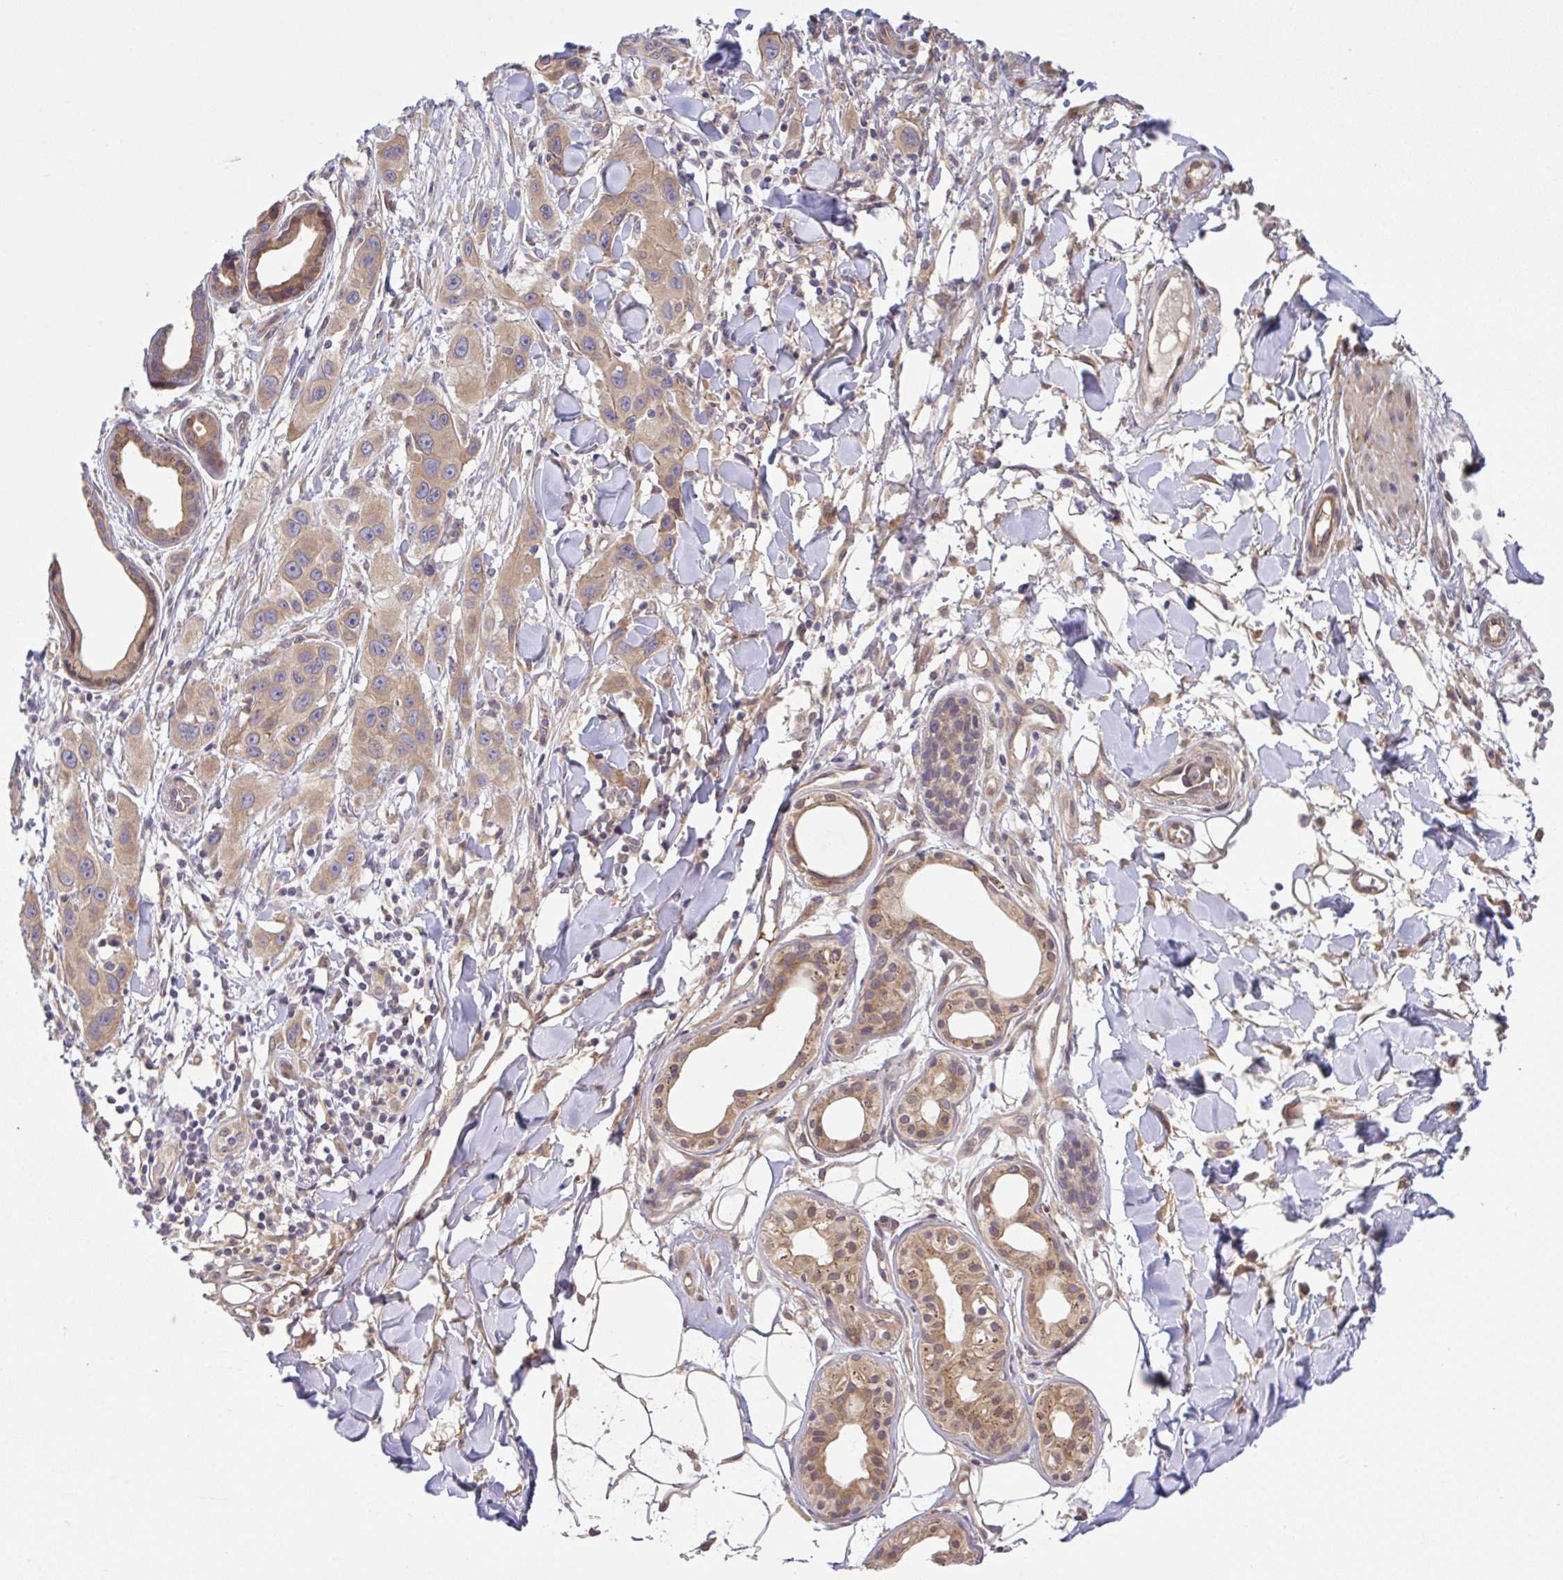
{"staining": {"intensity": "weak", "quantity": "25%-75%", "location": "cytoplasmic/membranous"}, "tissue": "skin cancer", "cell_type": "Tumor cells", "image_type": "cancer", "snomed": [{"axis": "morphology", "description": "Squamous cell carcinoma, NOS"}, {"axis": "topography", "description": "Skin"}], "caption": "About 25%-75% of tumor cells in human skin cancer (squamous cell carcinoma) demonstrate weak cytoplasmic/membranous protein staining as visualized by brown immunohistochemical staining.", "gene": "UBE4A", "patient": {"sex": "male", "age": 63}}